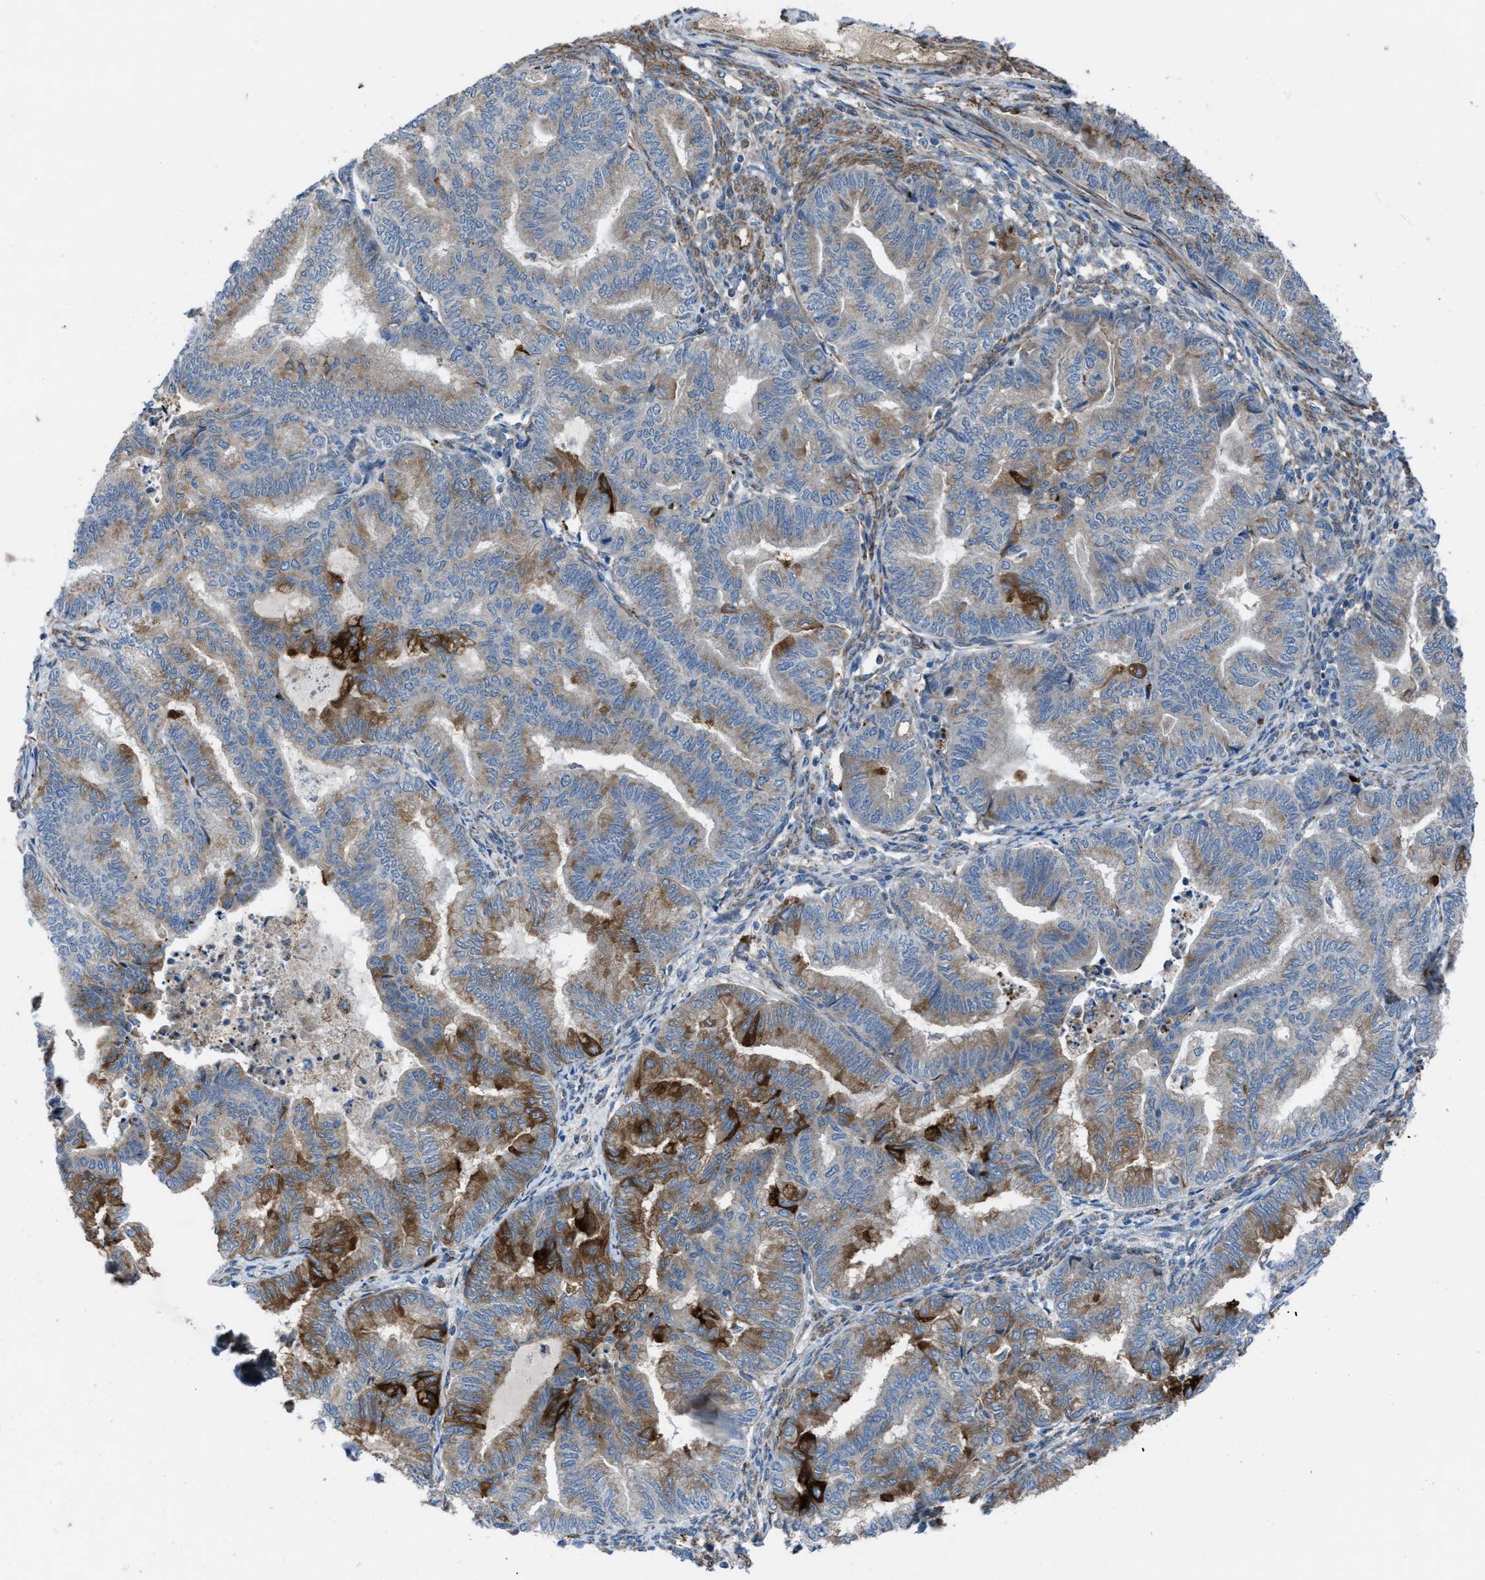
{"staining": {"intensity": "strong", "quantity": "25%-75%", "location": "cytoplasmic/membranous"}, "tissue": "endometrial cancer", "cell_type": "Tumor cells", "image_type": "cancer", "snomed": [{"axis": "morphology", "description": "Adenocarcinoma, NOS"}, {"axis": "topography", "description": "Endometrium"}], "caption": "Endometrial adenocarcinoma stained with a protein marker demonstrates strong staining in tumor cells.", "gene": "SLC6A9", "patient": {"sex": "female", "age": 79}}